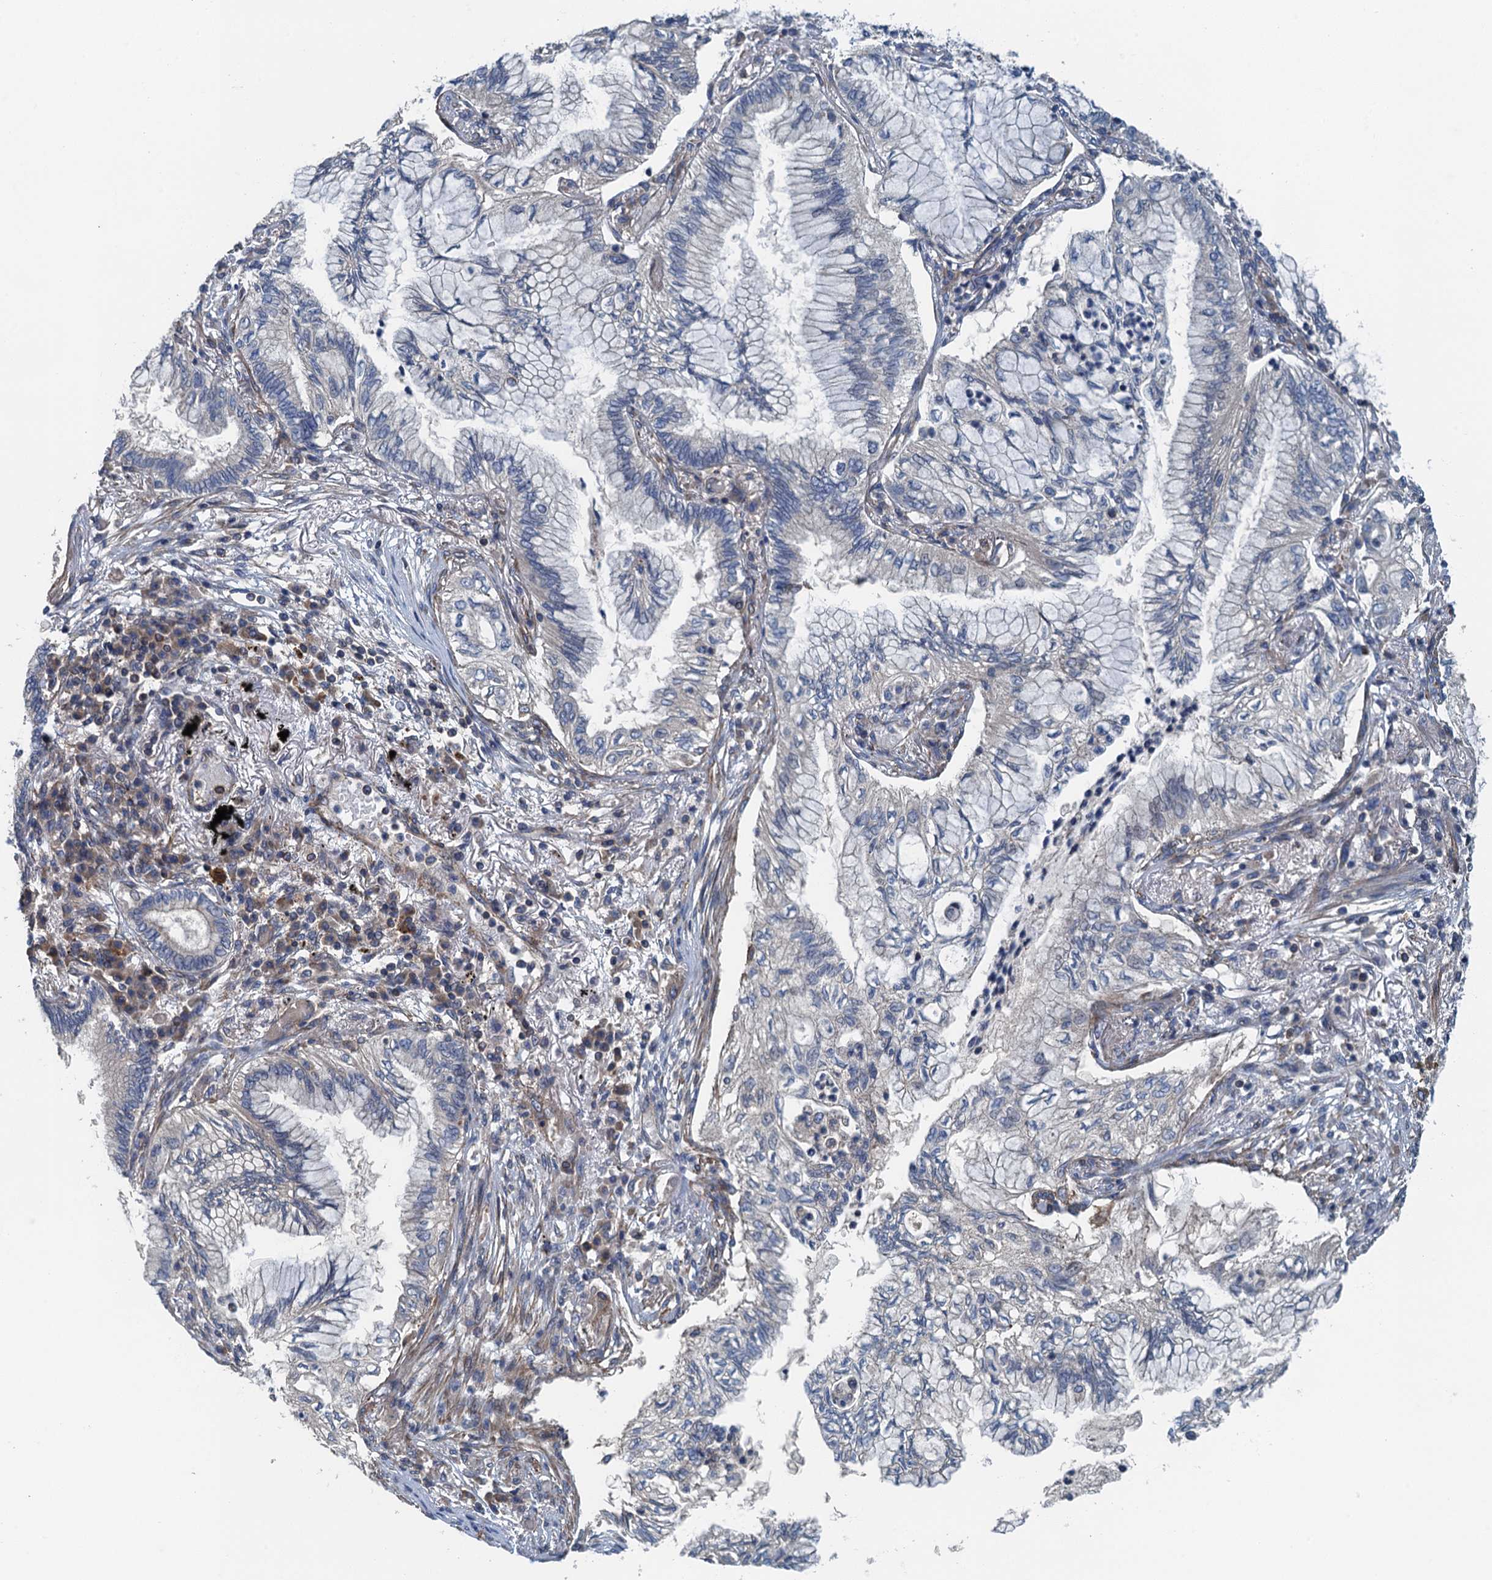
{"staining": {"intensity": "negative", "quantity": "none", "location": "none"}, "tissue": "bronchus", "cell_type": "Respiratory epithelial cells", "image_type": "normal", "snomed": [{"axis": "morphology", "description": "Normal tissue, NOS"}, {"axis": "morphology", "description": "Adenocarcinoma, NOS"}, {"axis": "topography", "description": "Bronchus"}, {"axis": "topography", "description": "Lung"}], "caption": "A photomicrograph of human bronchus is negative for staining in respiratory epithelial cells. (Immunohistochemistry, brightfield microscopy, high magnification).", "gene": "PPP1R14D", "patient": {"sex": "female", "age": 70}}